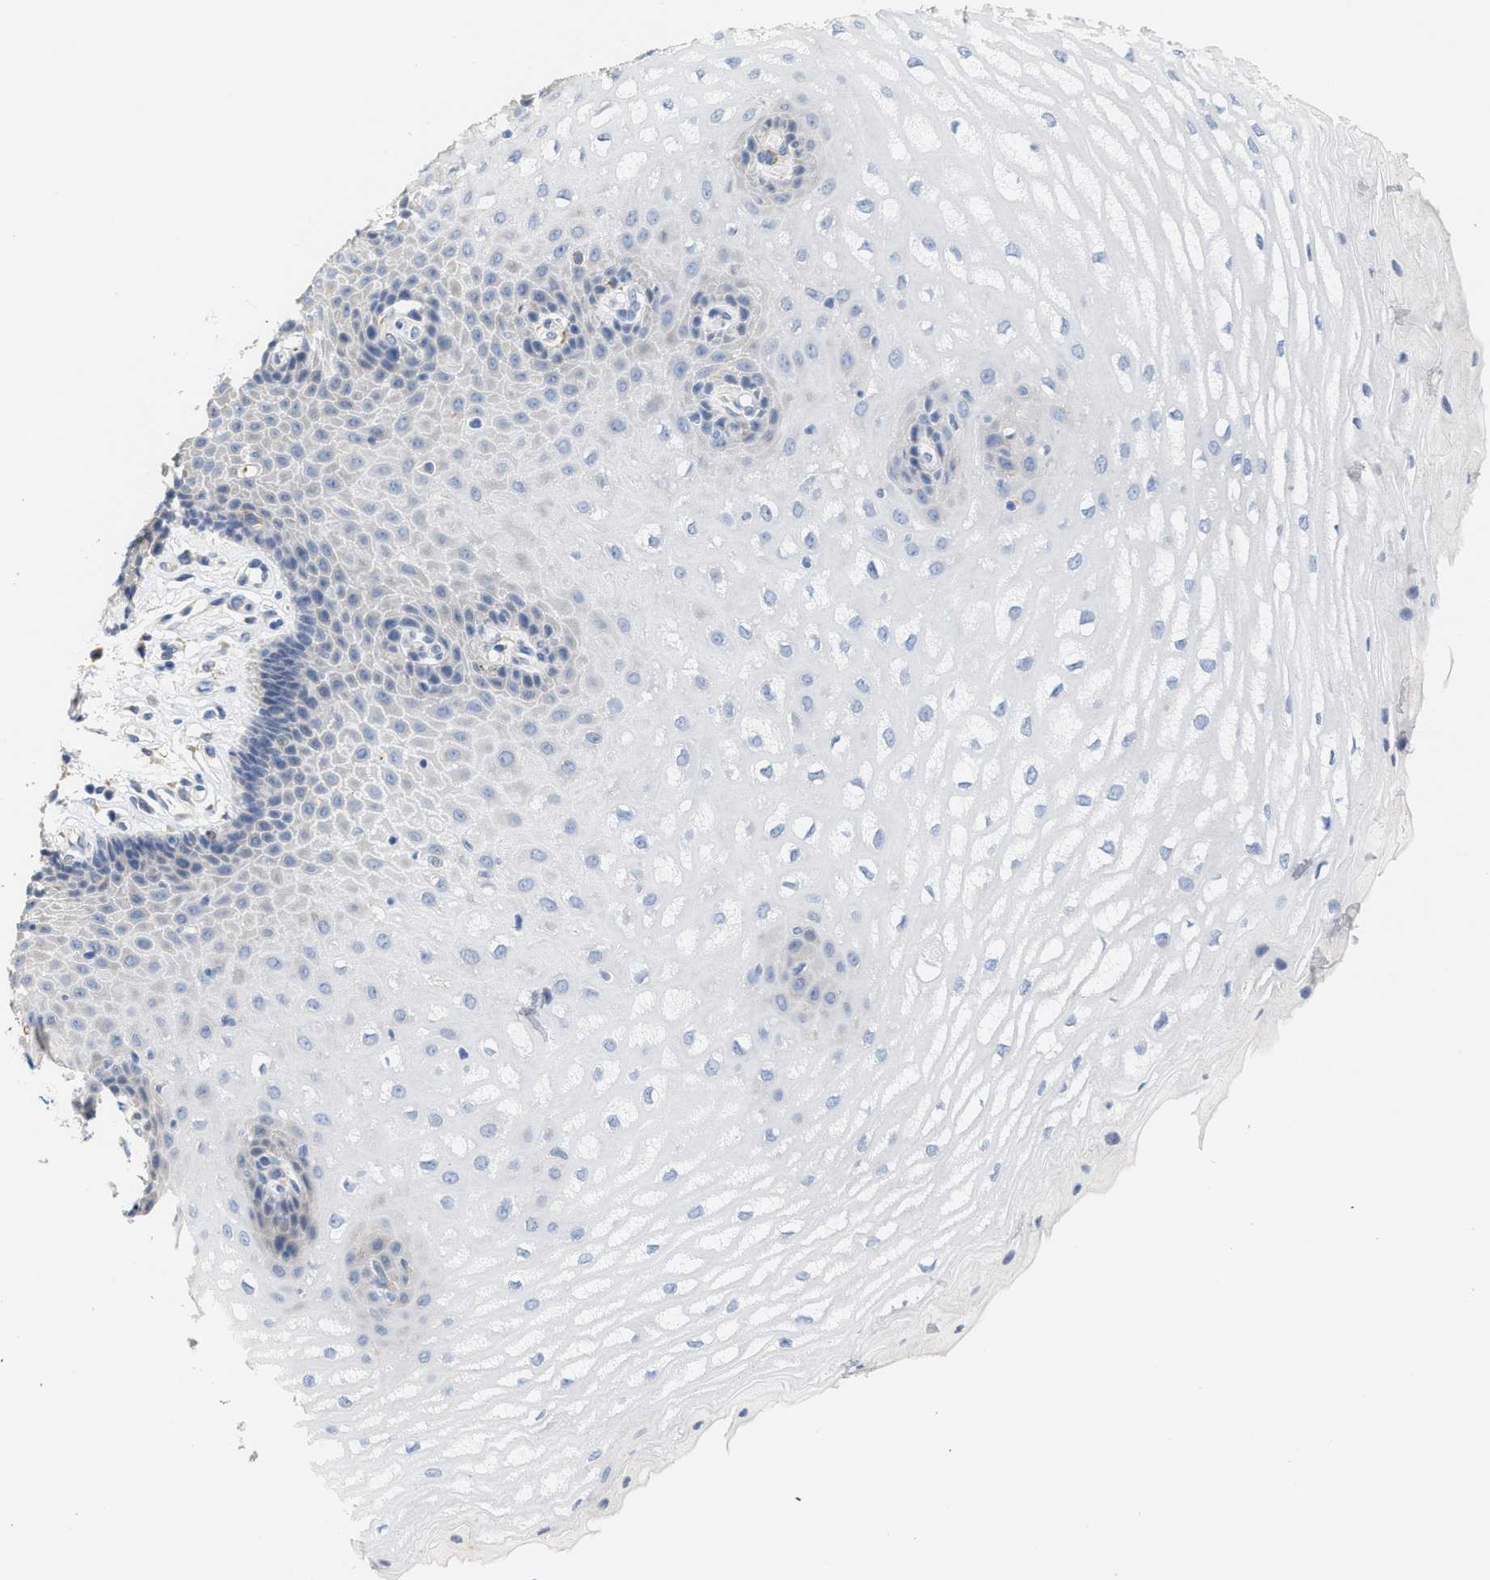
{"staining": {"intensity": "negative", "quantity": "none", "location": "none"}, "tissue": "esophagus", "cell_type": "Squamous epithelial cells", "image_type": "normal", "snomed": [{"axis": "morphology", "description": "Normal tissue, NOS"}, {"axis": "topography", "description": "Esophagus"}], "caption": "Immunohistochemical staining of benign human esophagus exhibits no significant expression in squamous epithelial cells.", "gene": "RYR2", "patient": {"sex": "male", "age": 54}}